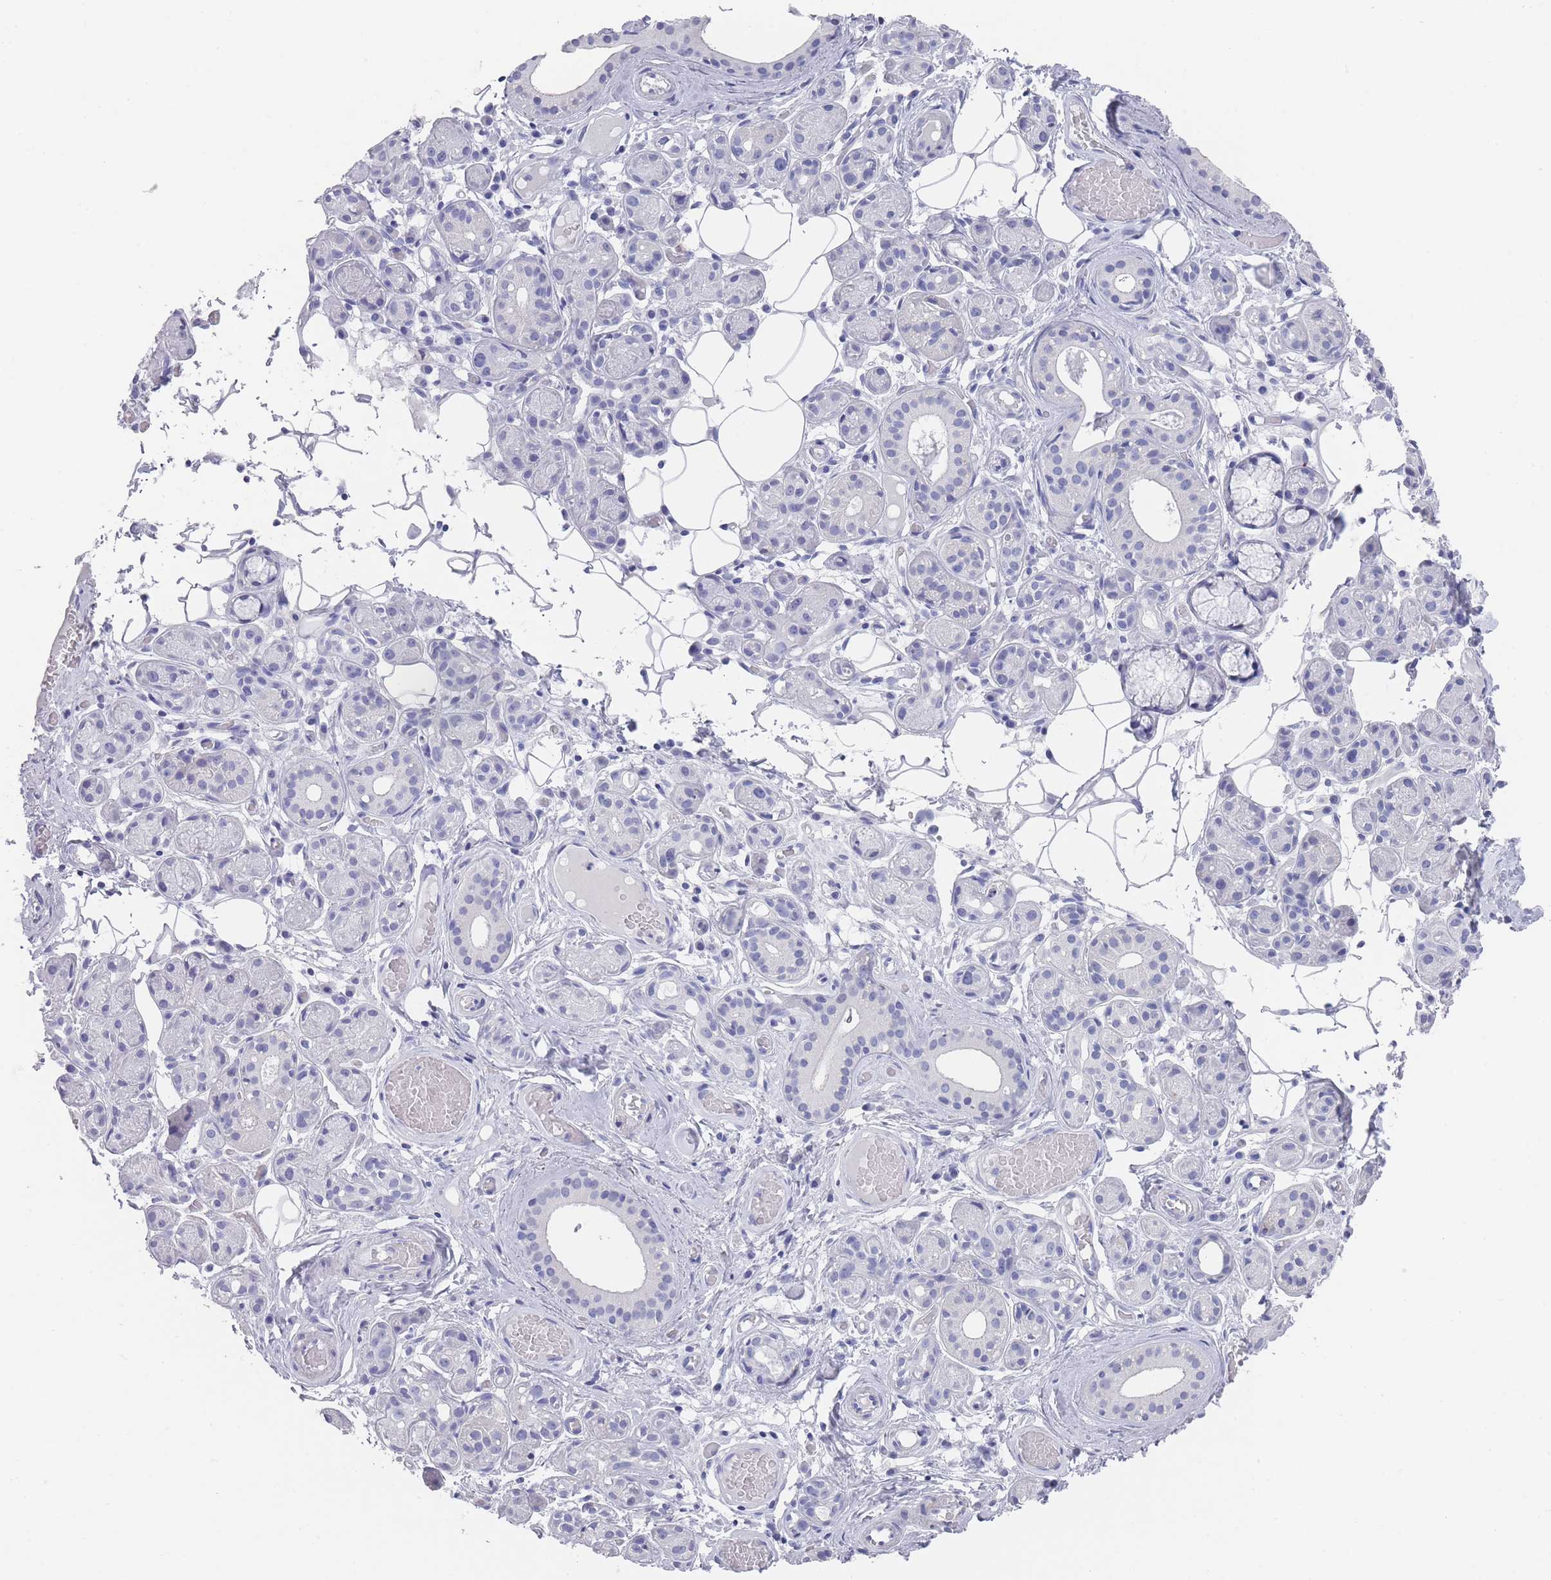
{"staining": {"intensity": "negative", "quantity": "none", "location": "none"}, "tissue": "salivary gland", "cell_type": "Glandular cells", "image_type": "normal", "snomed": [{"axis": "morphology", "description": "Normal tissue, NOS"}, {"axis": "topography", "description": "Salivary gland"}], "caption": "Salivary gland stained for a protein using IHC exhibits no expression glandular cells.", "gene": "RAB2B", "patient": {"sex": "male", "age": 82}}